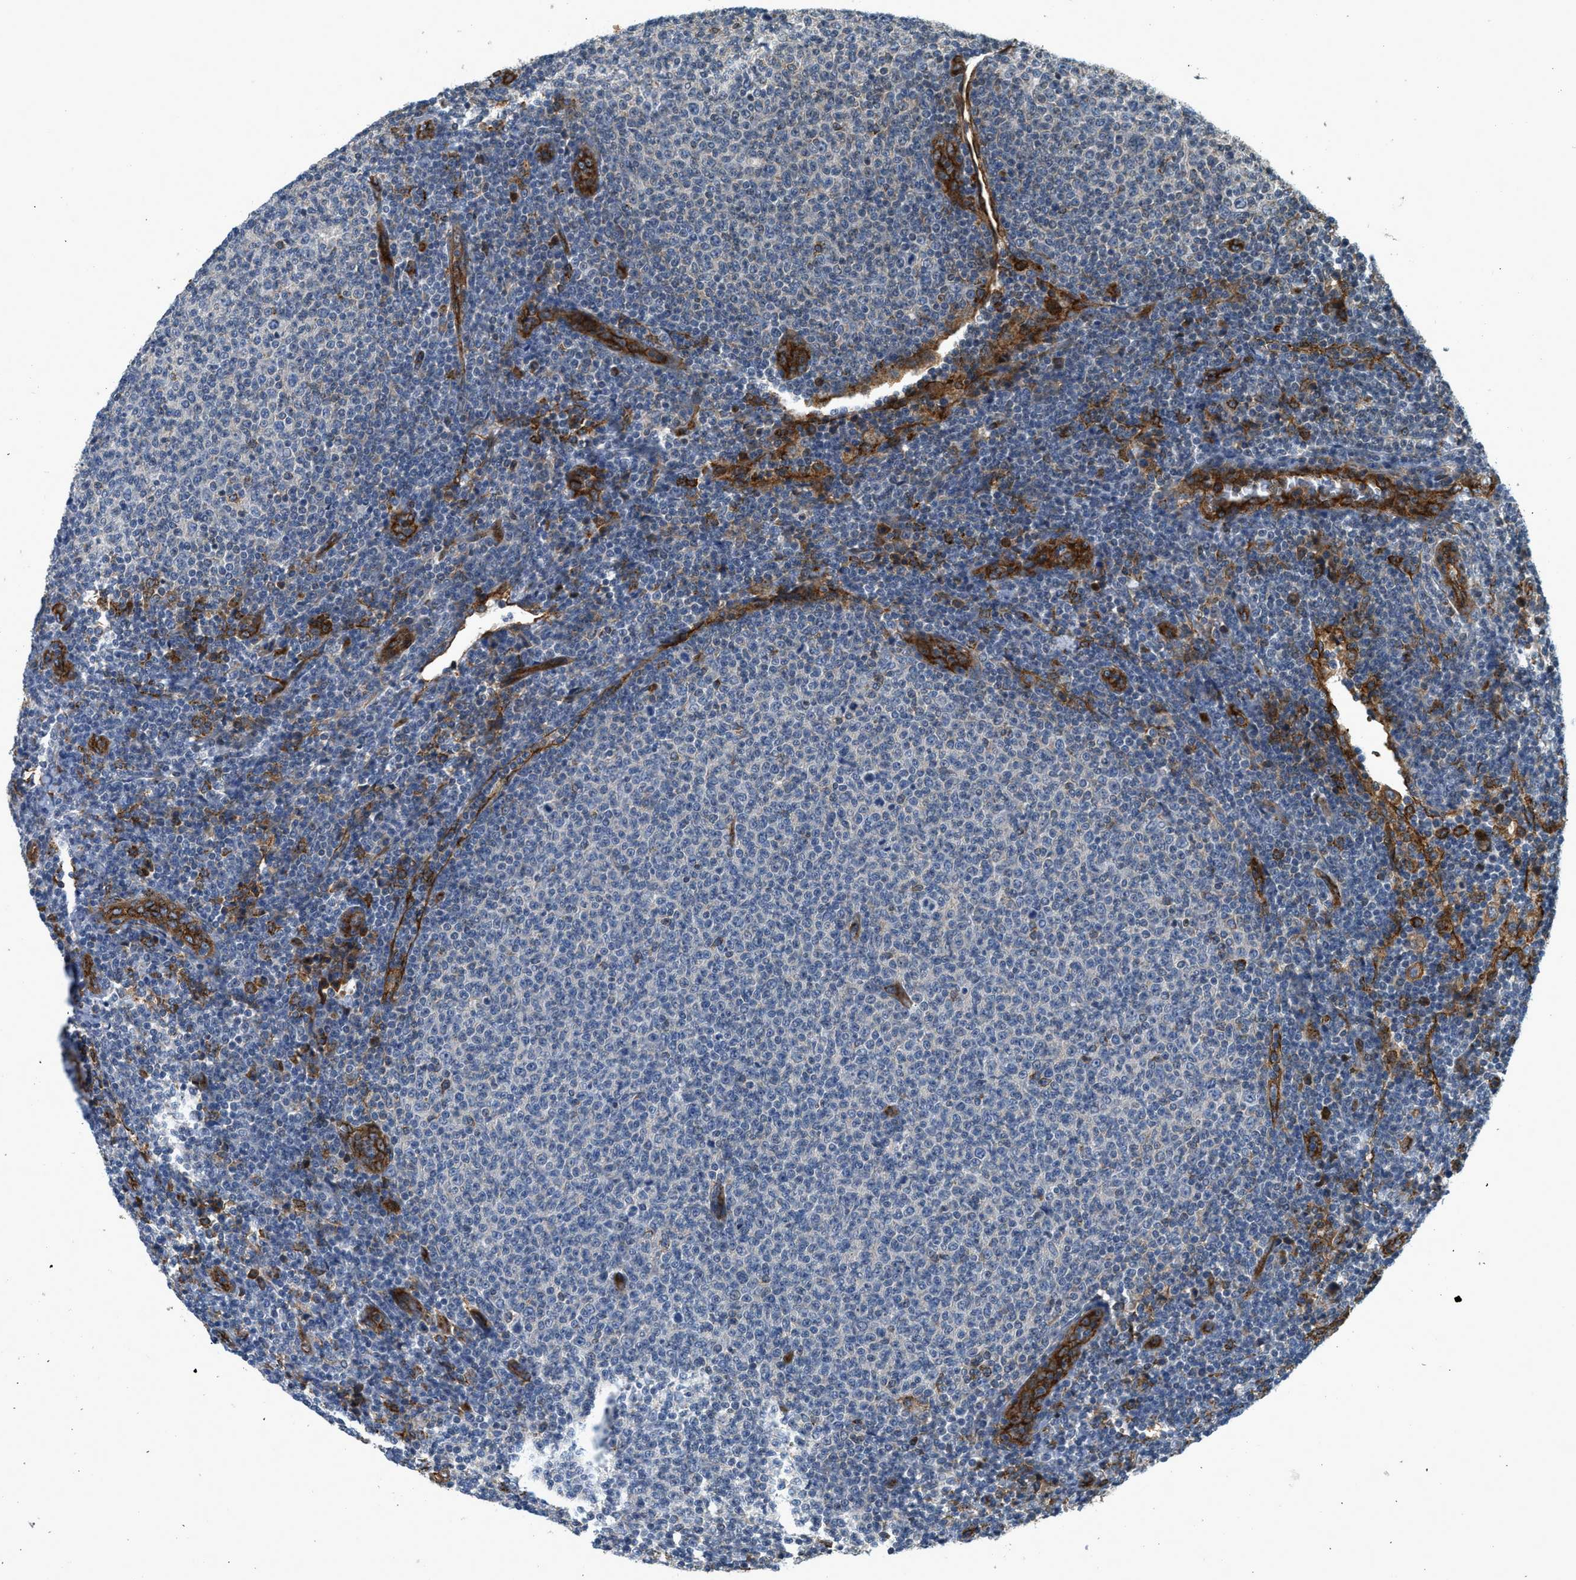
{"staining": {"intensity": "negative", "quantity": "none", "location": "none"}, "tissue": "lymphoma", "cell_type": "Tumor cells", "image_type": "cancer", "snomed": [{"axis": "morphology", "description": "Malignant lymphoma, non-Hodgkin's type, Low grade"}, {"axis": "topography", "description": "Lymph node"}], "caption": "Protein analysis of lymphoma demonstrates no significant expression in tumor cells.", "gene": "HIP1", "patient": {"sex": "male", "age": 66}}